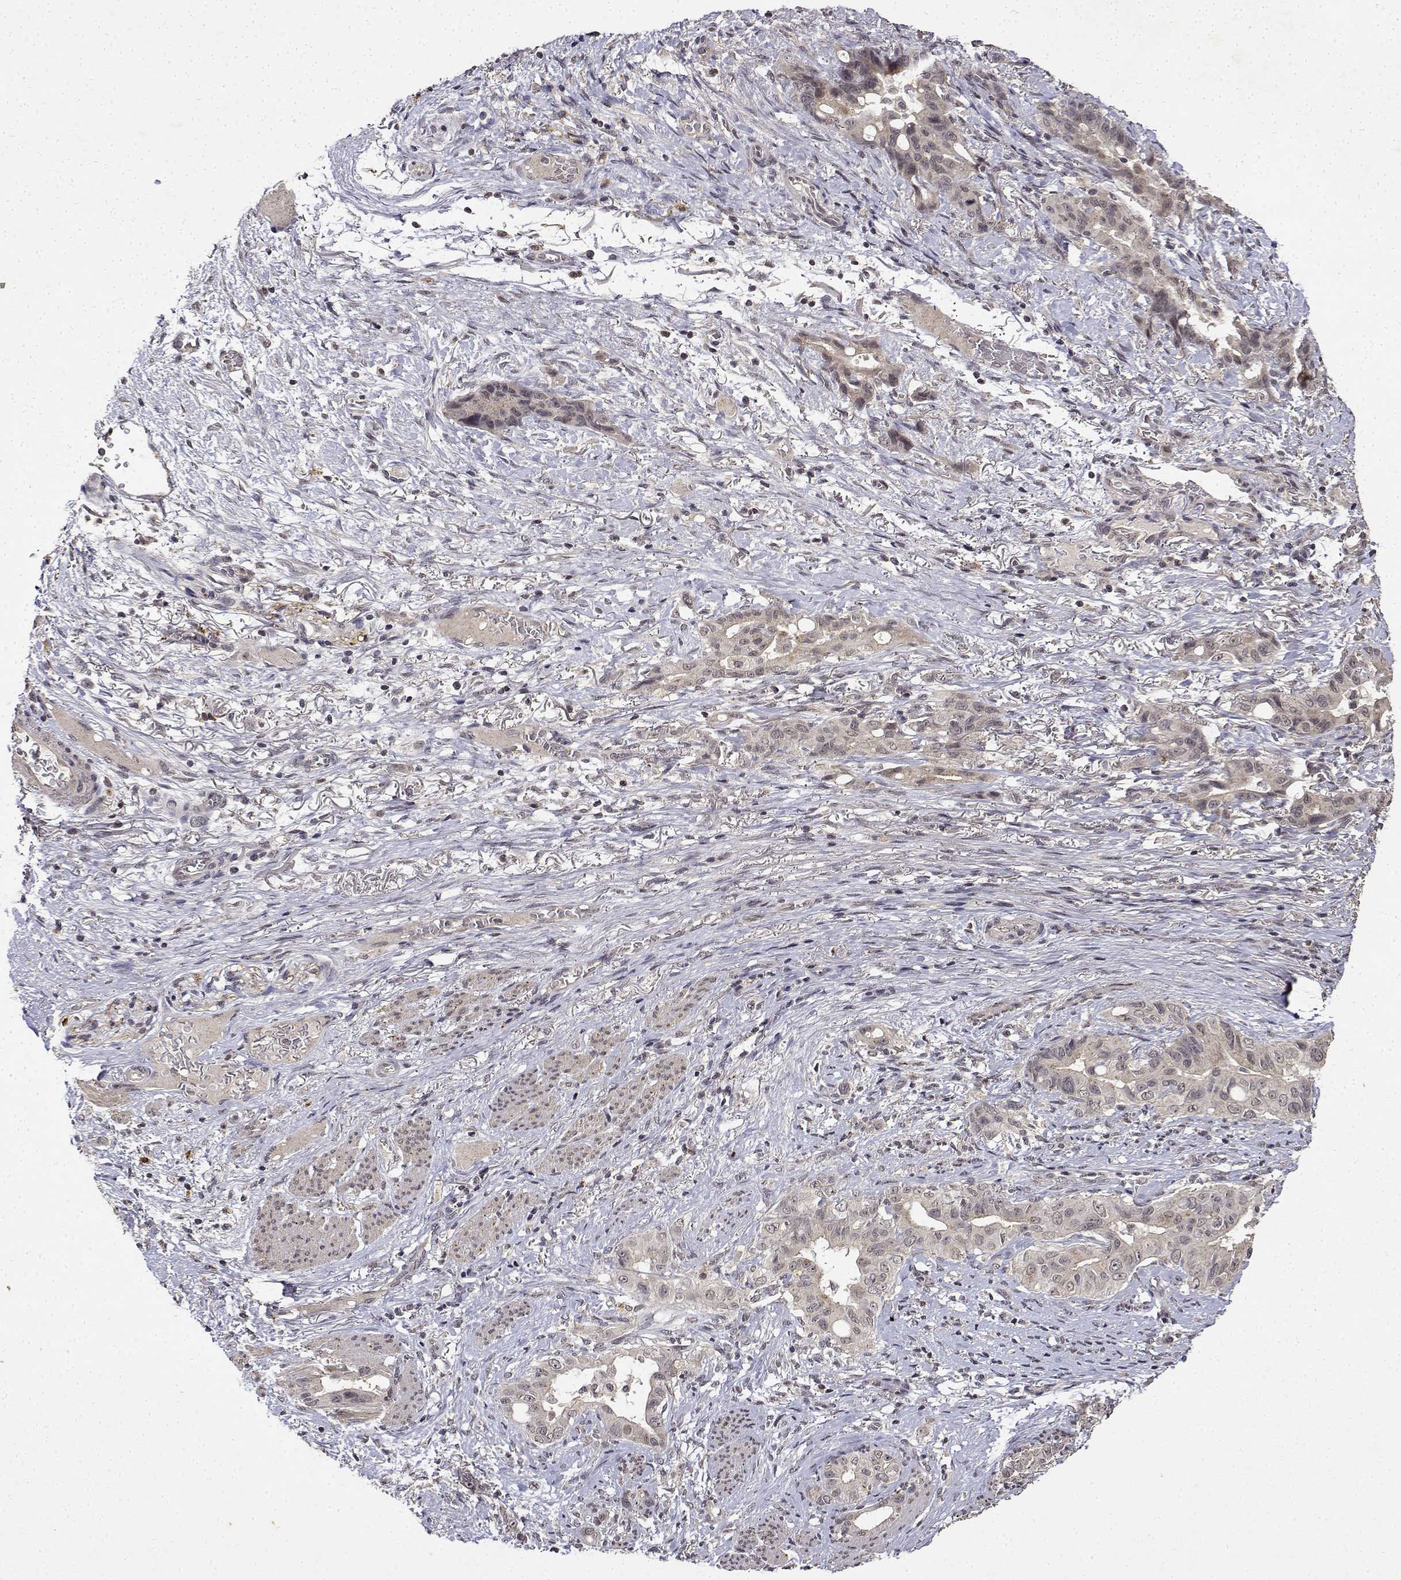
{"staining": {"intensity": "weak", "quantity": ">75%", "location": "cytoplasmic/membranous"}, "tissue": "stomach cancer", "cell_type": "Tumor cells", "image_type": "cancer", "snomed": [{"axis": "morphology", "description": "Normal tissue, NOS"}, {"axis": "morphology", "description": "Adenocarcinoma, NOS"}, {"axis": "topography", "description": "Esophagus"}, {"axis": "topography", "description": "Stomach, upper"}], "caption": "Human adenocarcinoma (stomach) stained for a protein (brown) shows weak cytoplasmic/membranous positive staining in approximately >75% of tumor cells.", "gene": "BDNF", "patient": {"sex": "male", "age": 62}}